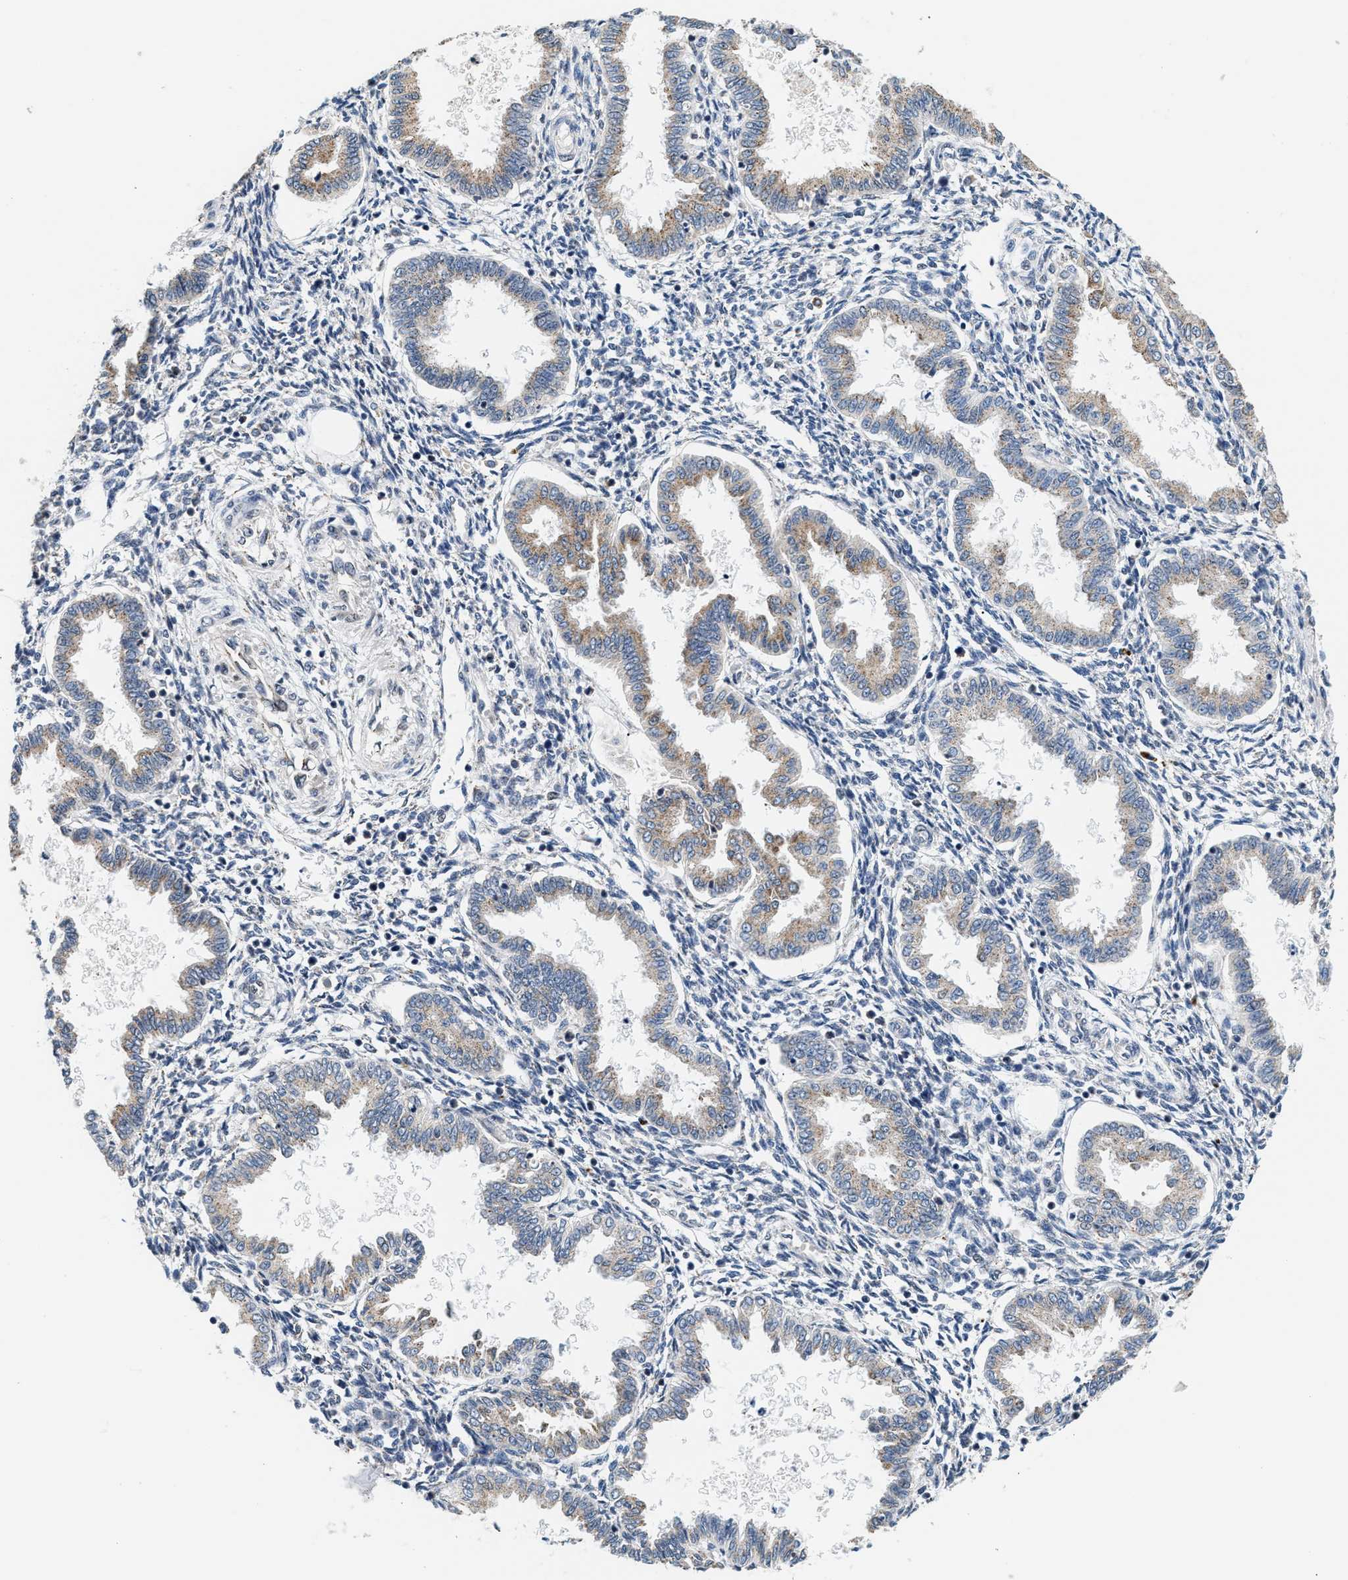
{"staining": {"intensity": "negative", "quantity": "none", "location": "none"}, "tissue": "endometrium", "cell_type": "Cells in endometrial stroma", "image_type": "normal", "snomed": [{"axis": "morphology", "description": "Normal tissue, NOS"}, {"axis": "topography", "description": "Endometrium"}], "caption": "Benign endometrium was stained to show a protein in brown. There is no significant staining in cells in endometrial stroma. The staining was performed using DAB to visualize the protein expression in brown, while the nuclei were stained in blue with hematoxylin (Magnification: 20x).", "gene": "KCNMB2", "patient": {"sex": "female", "age": 33}}